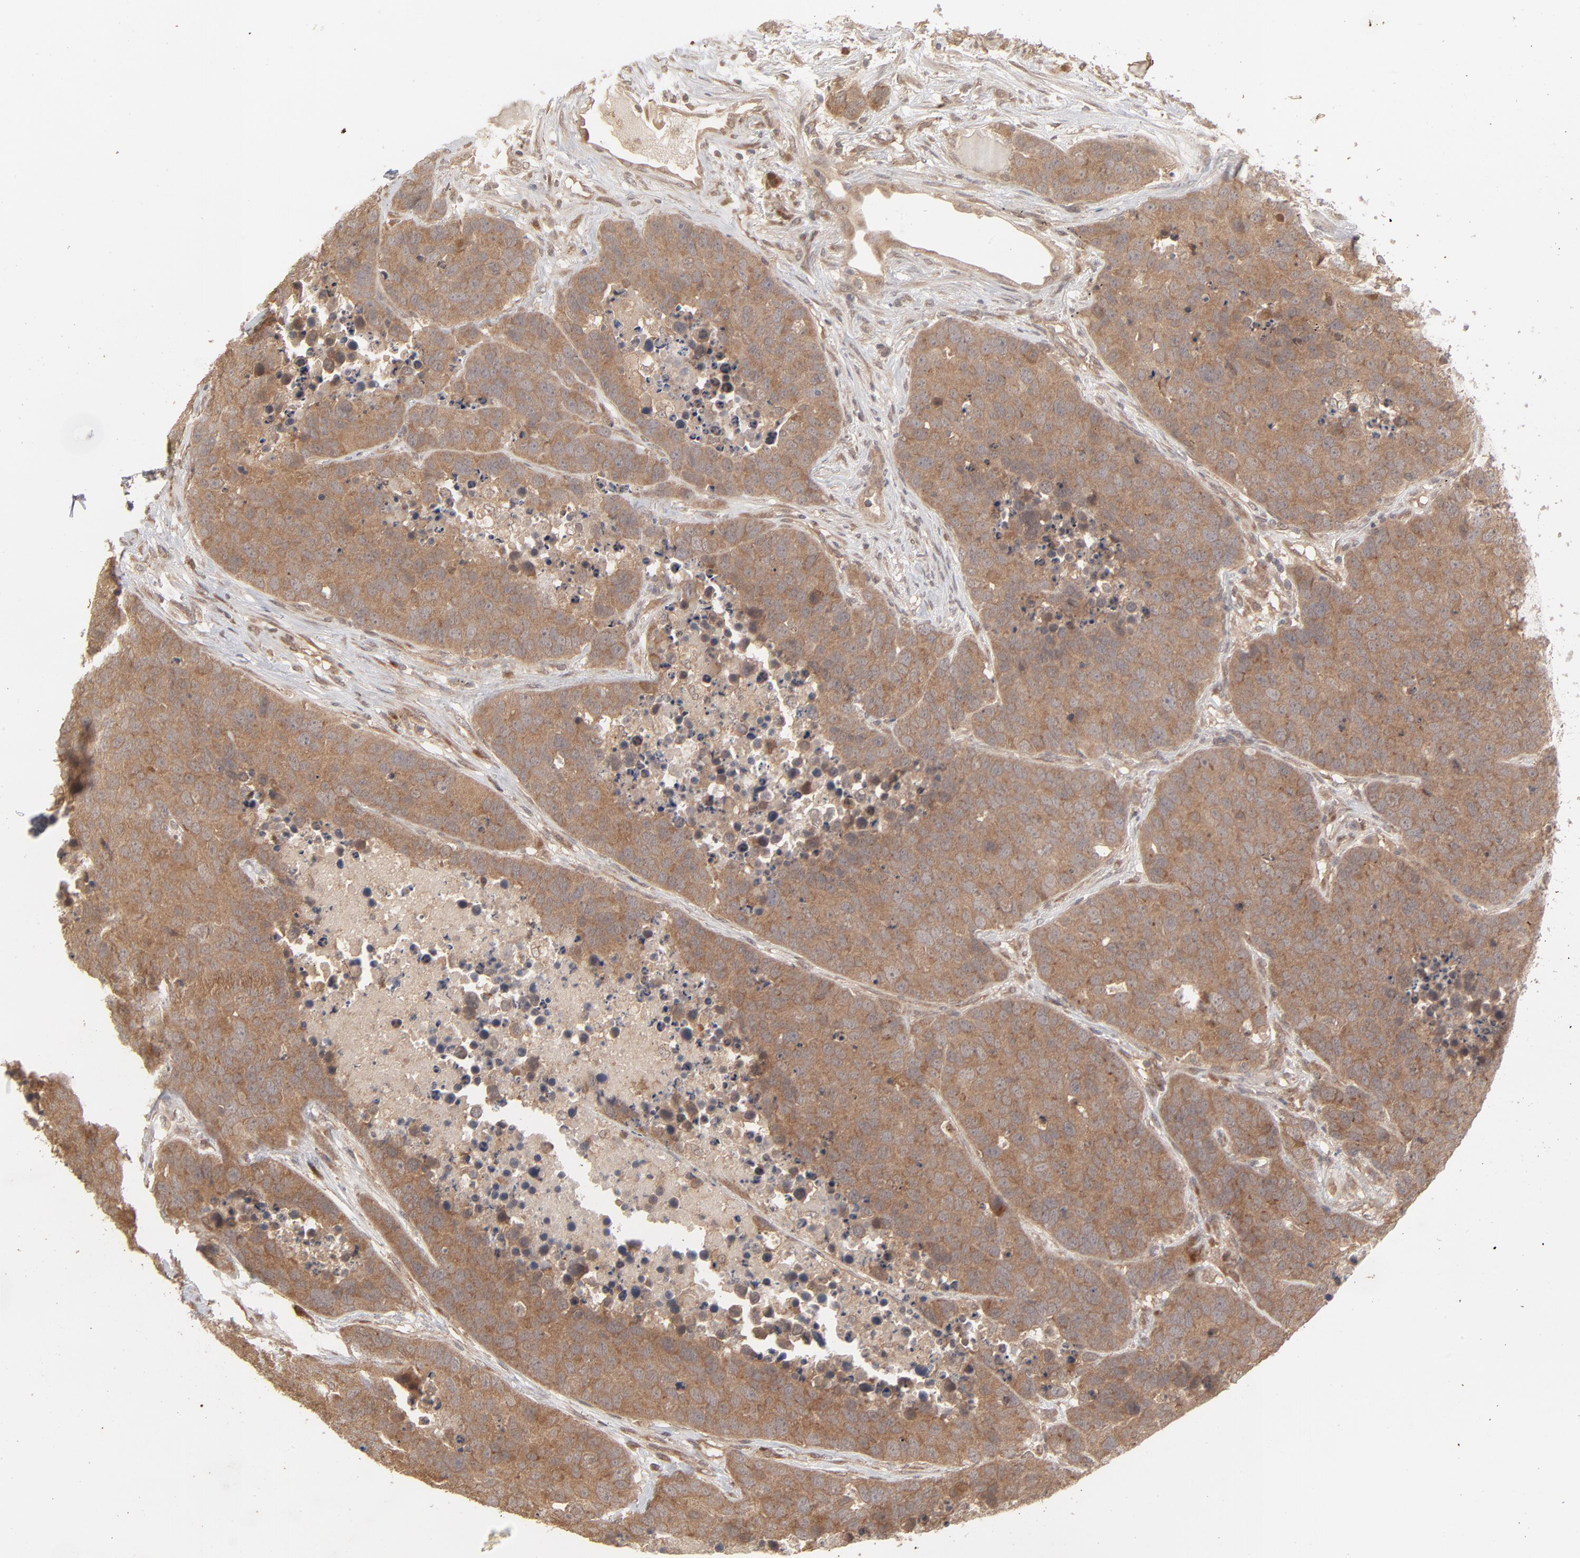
{"staining": {"intensity": "moderate", "quantity": ">75%", "location": "cytoplasmic/membranous"}, "tissue": "carcinoid", "cell_type": "Tumor cells", "image_type": "cancer", "snomed": [{"axis": "morphology", "description": "Carcinoid, malignant, NOS"}, {"axis": "topography", "description": "Lung"}], "caption": "Immunohistochemical staining of human carcinoid reveals medium levels of moderate cytoplasmic/membranous staining in approximately >75% of tumor cells. The staining is performed using DAB (3,3'-diaminobenzidine) brown chromogen to label protein expression. The nuclei are counter-stained blue using hematoxylin.", "gene": "SCFD1", "patient": {"sex": "male", "age": 60}}